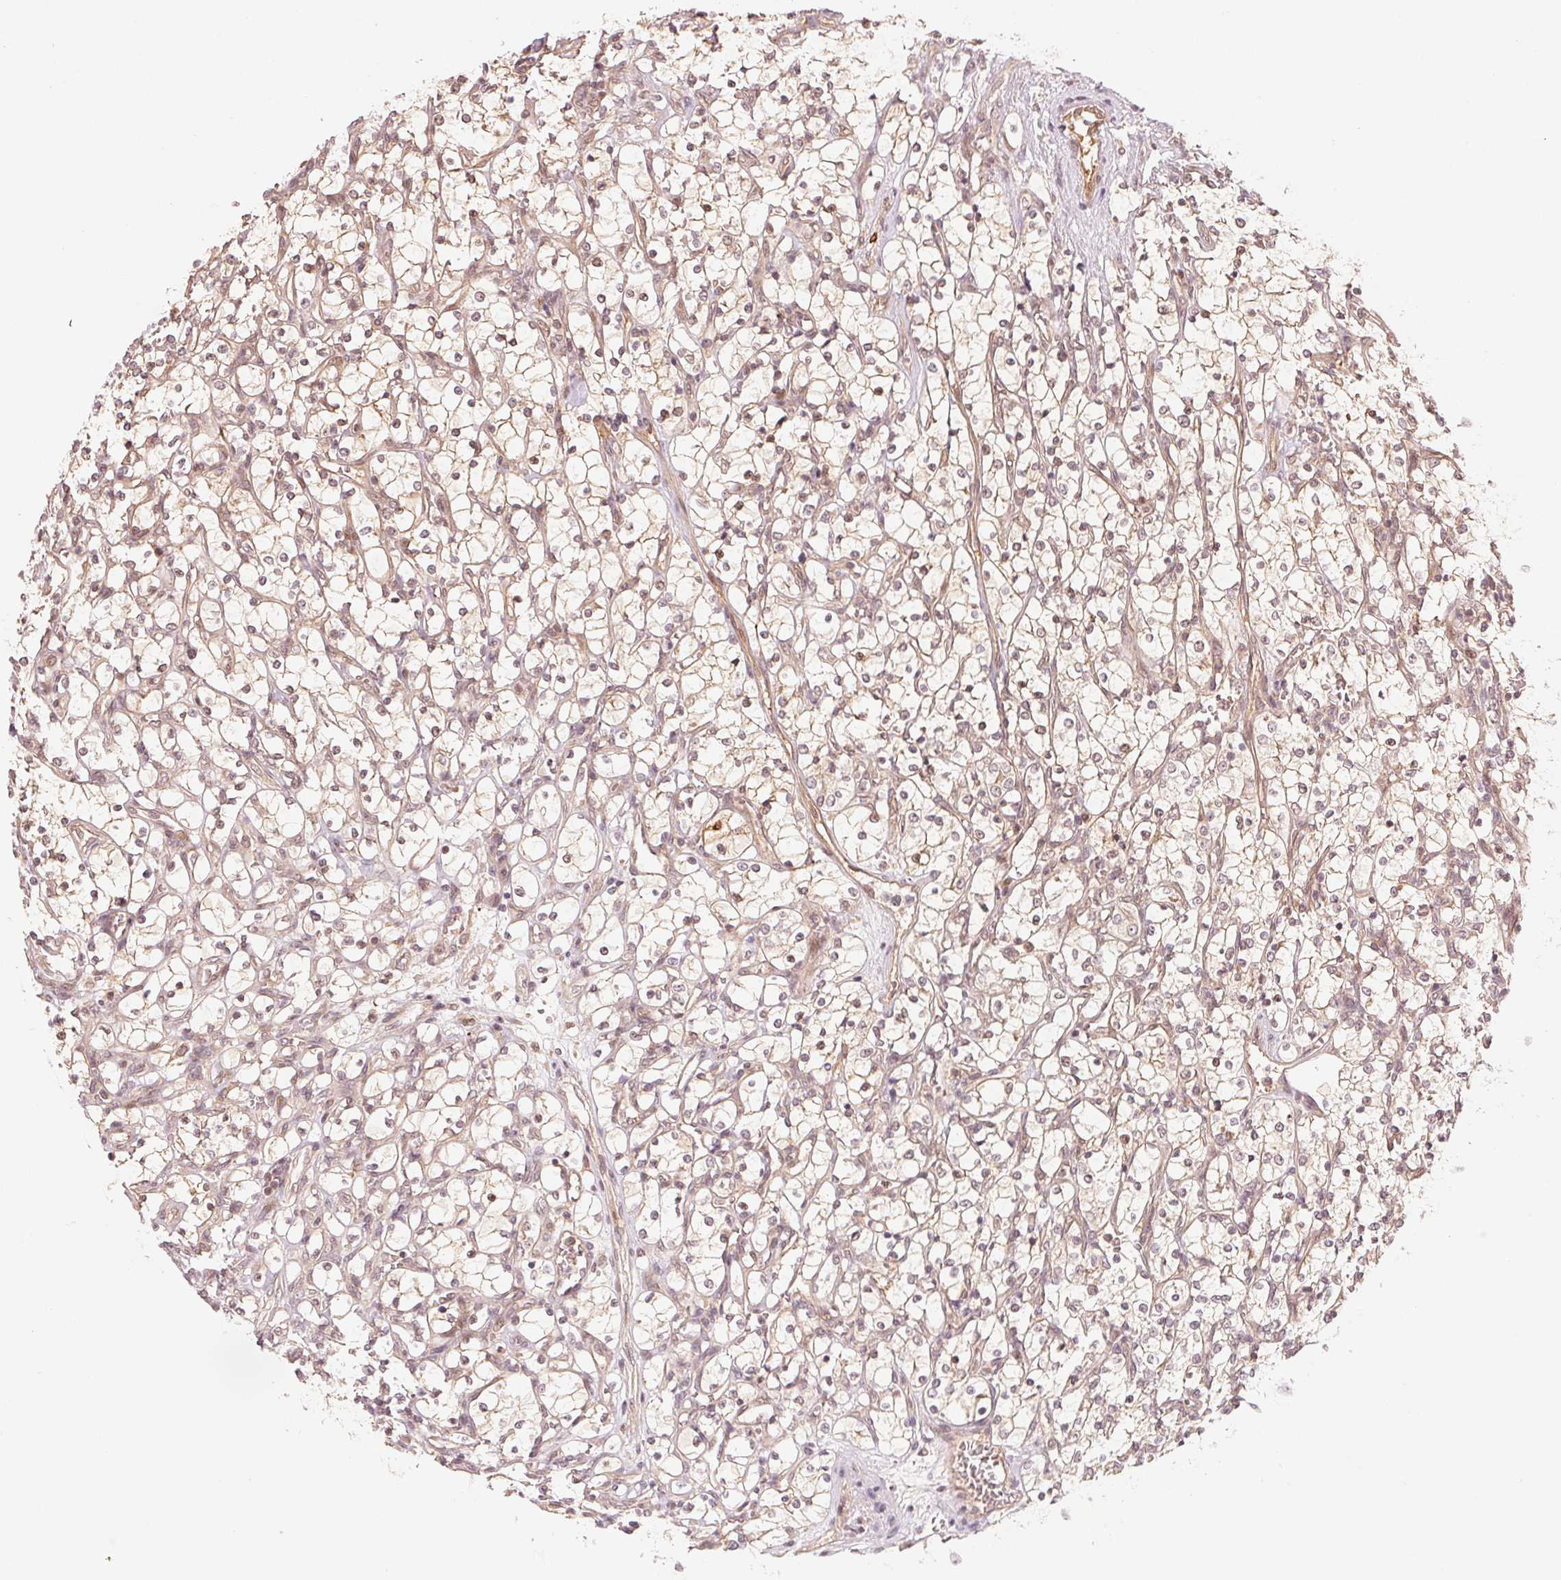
{"staining": {"intensity": "weak", "quantity": "<25%", "location": "cytoplasmic/membranous"}, "tissue": "renal cancer", "cell_type": "Tumor cells", "image_type": "cancer", "snomed": [{"axis": "morphology", "description": "Adenocarcinoma, NOS"}, {"axis": "topography", "description": "Kidney"}], "caption": "Micrograph shows no significant protein staining in tumor cells of renal adenocarcinoma.", "gene": "PRKN", "patient": {"sex": "female", "age": 69}}